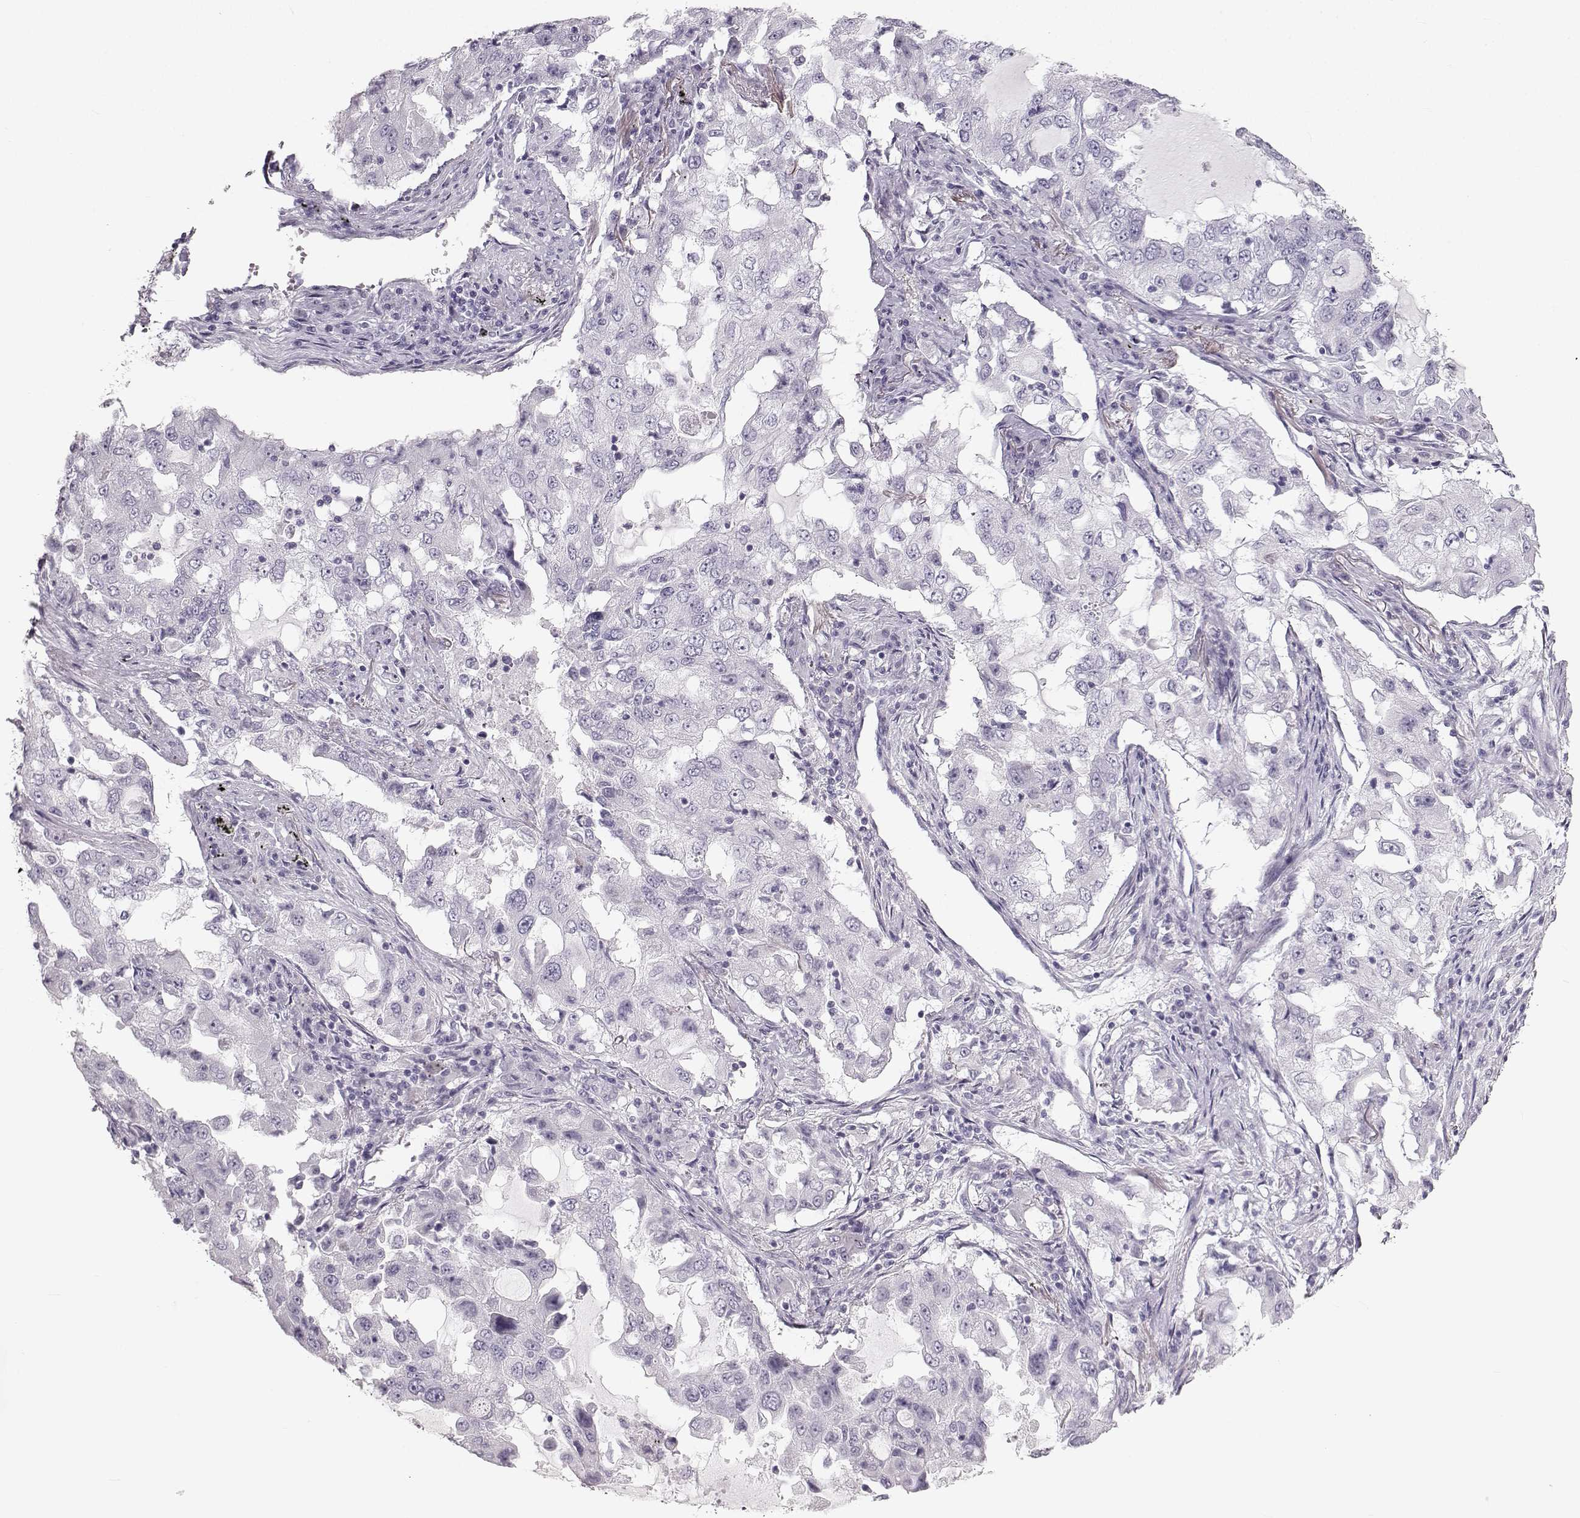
{"staining": {"intensity": "negative", "quantity": "none", "location": "none"}, "tissue": "lung cancer", "cell_type": "Tumor cells", "image_type": "cancer", "snomed": [{"axis": "morphology", "description": "Adenocarcinoma, NOS"}, {"axis": "topography", "description": "Lung"}], "caption": "This is an immunohistochemistry (IHC) histopathology image of lung adenocarcinoma. There is no positivity in tumor cells.", "gene": "OIP5", "patient": {"sex": "female", "age": 61}}